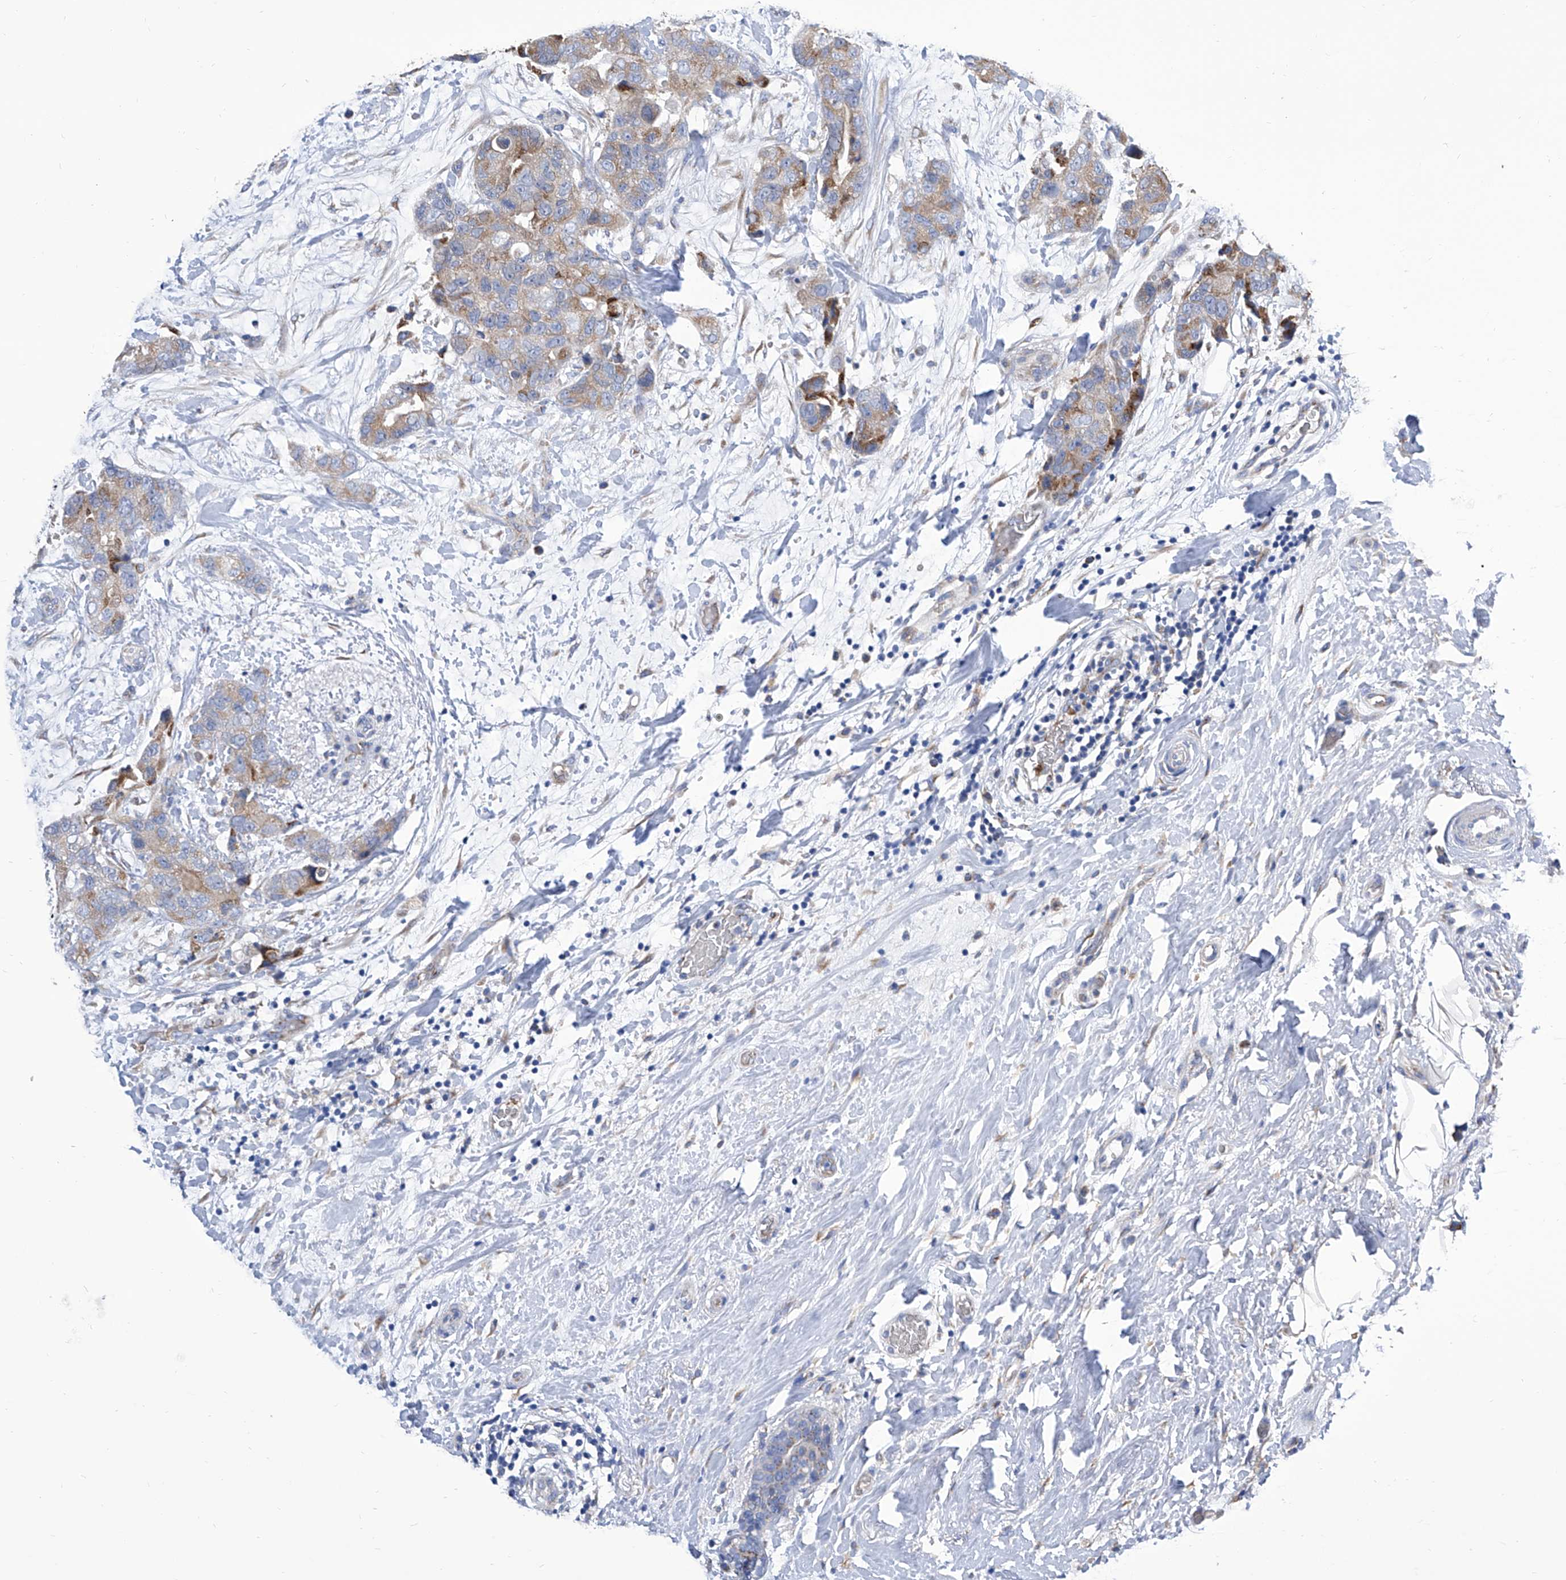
{"staining": {"intensity": "moderate", "quantity": "<25%", "location": "cytoplasmic/membranous"}, "tissue": "breast cancer", "cell_type": "Tumor cells", "image_type": "cancer", "snomed": [{"axis": "morphology", "description": "Duct carcinoma"}, {"axis": "topography", "description": "Breast"}], "caption": "Breast cancer stained with DAB immunohistochemistry (IHC) exhibits low levels of moderate cytoplasmic/membranous positivity in about <25% of tumor cells.", "gene": "TJAP1", "patient": {"sex": "female", "age": 62}}